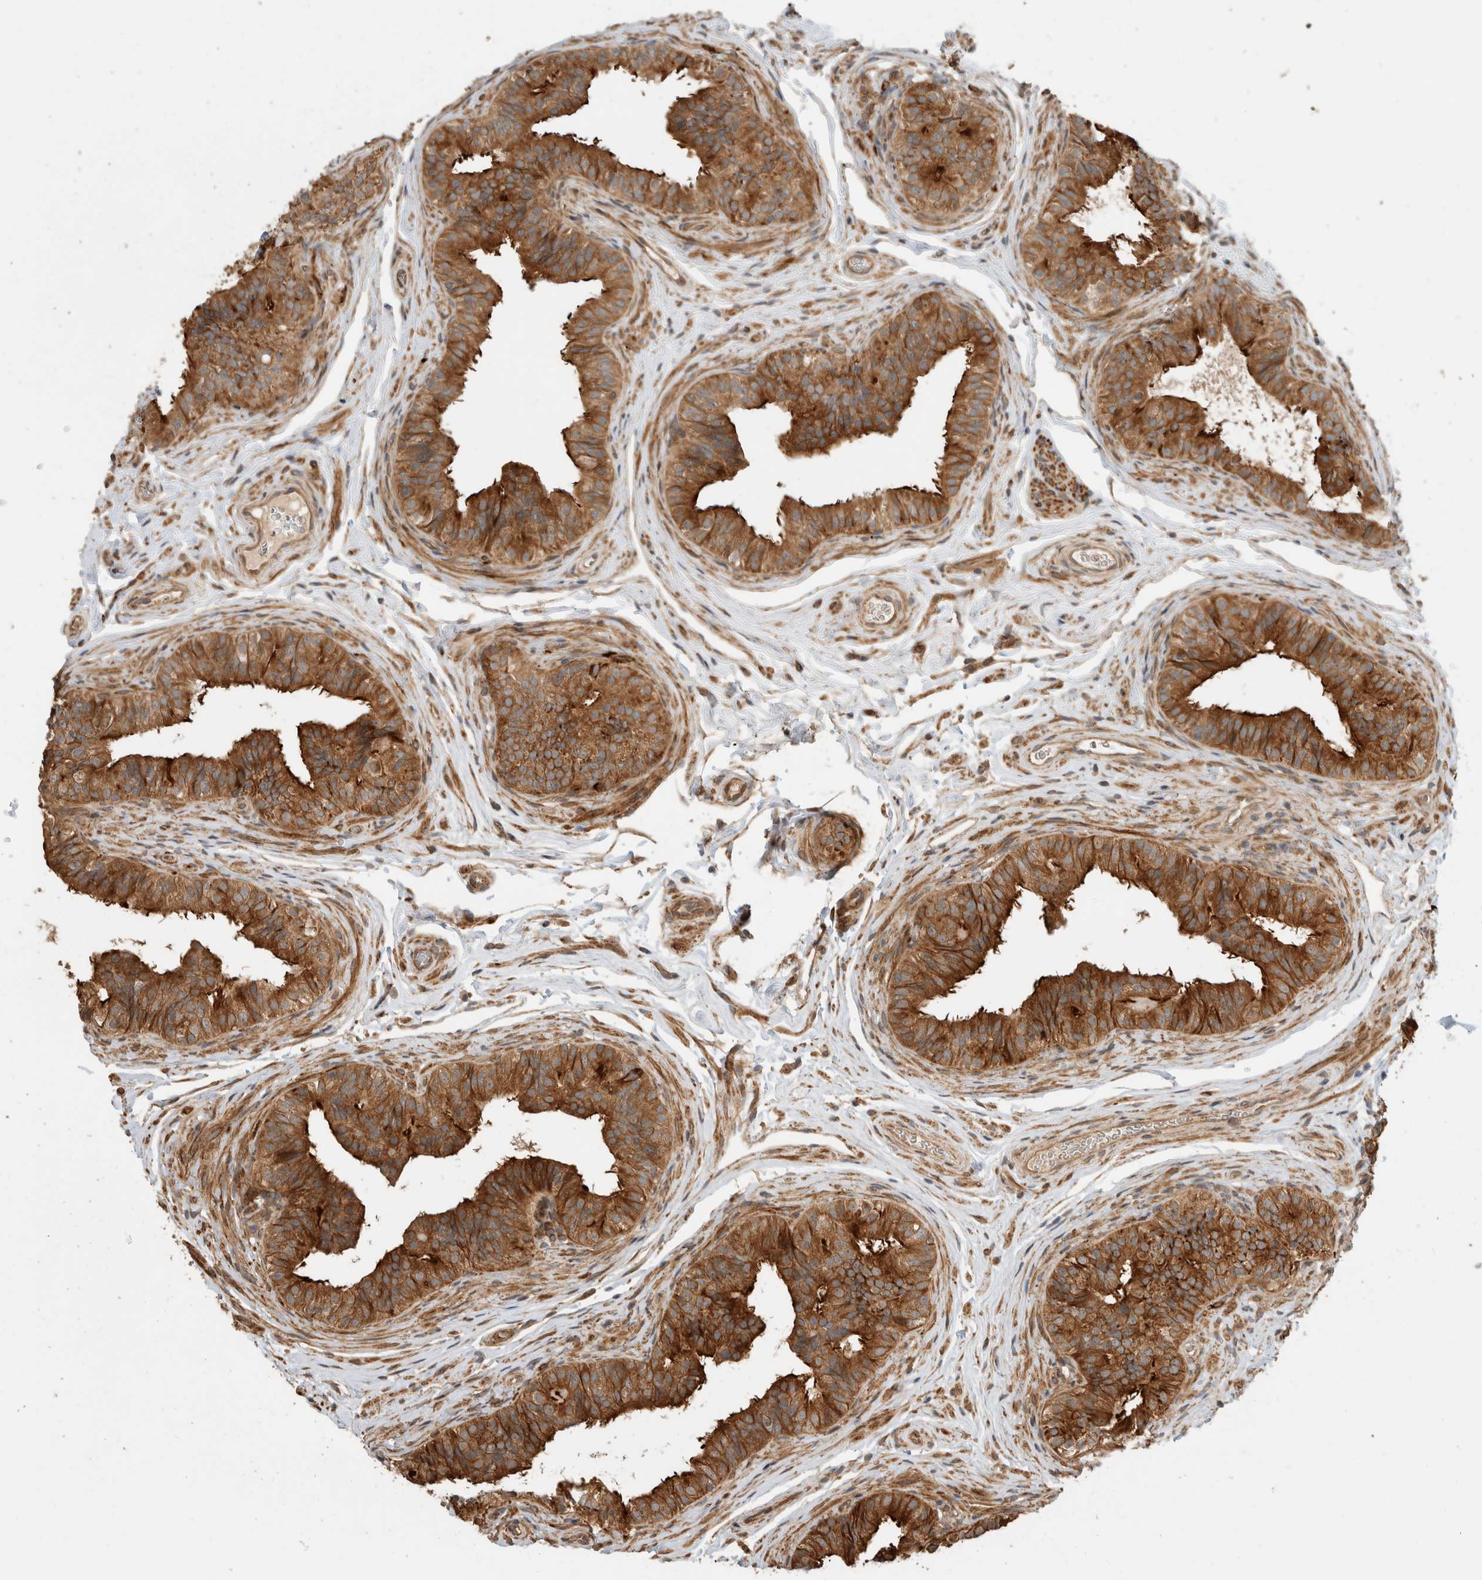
{"staining": {"intensity": "moderate", "quantity": ">75%", "location": "cytoplasmic/membranous"}, "tissue": "epididymis", "cell_type": "Glandular cells", "image_type": "normal", "snomed": [{"axis": "morphology", "description": "Normal tissue, NOS"}, {"axis": "topography", "description": "Epididymis"}], "caption": "This histopathology image displays immunohistochemistry (IHC) staining of benign human epididymis, with medium moderate cytoplasmic/membranous positivity in approximately >75% of glandular cells.", "gene": "PCDHB15", "patient": {"sex": "male", "age": 49}}